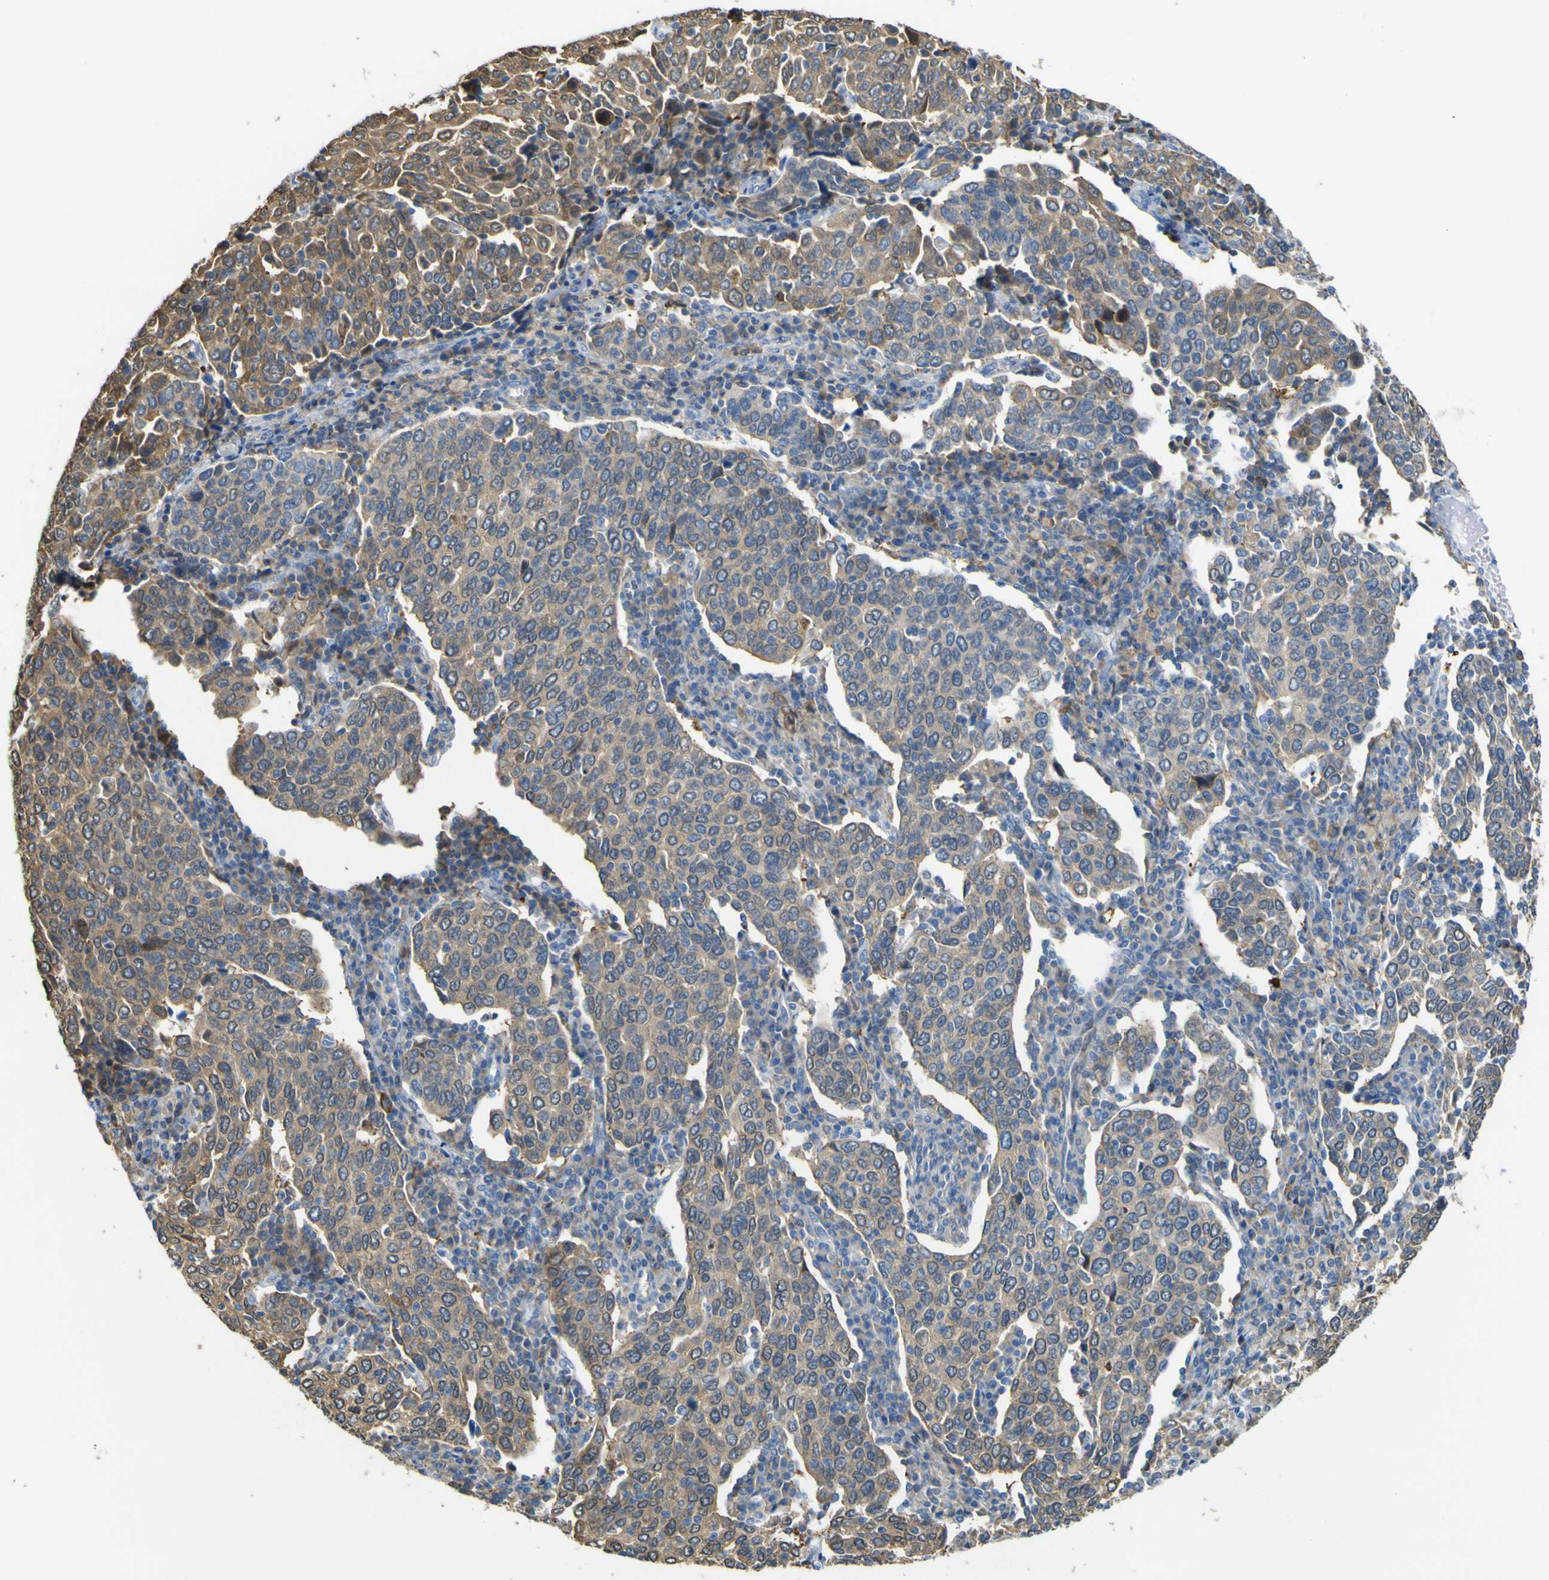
{"staining": {"intensity": "moderate", "quantity": ">75%", "location": "cytoplasmic/membranous"}, "tissue": "cervical cancer", "cell_type": "Tumor cells", "image_type": "cancer", "snomed": [{"axis": "morphology", "description": "Squamous cell carcinoma, NOS"}, {"axis": "topography", "description": "Cervix"}], "caption": "This photomicrograph exhibits immunohistochemistry staining of squamous cell carcinoma (cervical), with medium moderate cytoplasmic/membranous positivity in approximately >75% of tumor cells.", "gene": "ABHD3", "patient": {"sex": "female", "age": 40}}